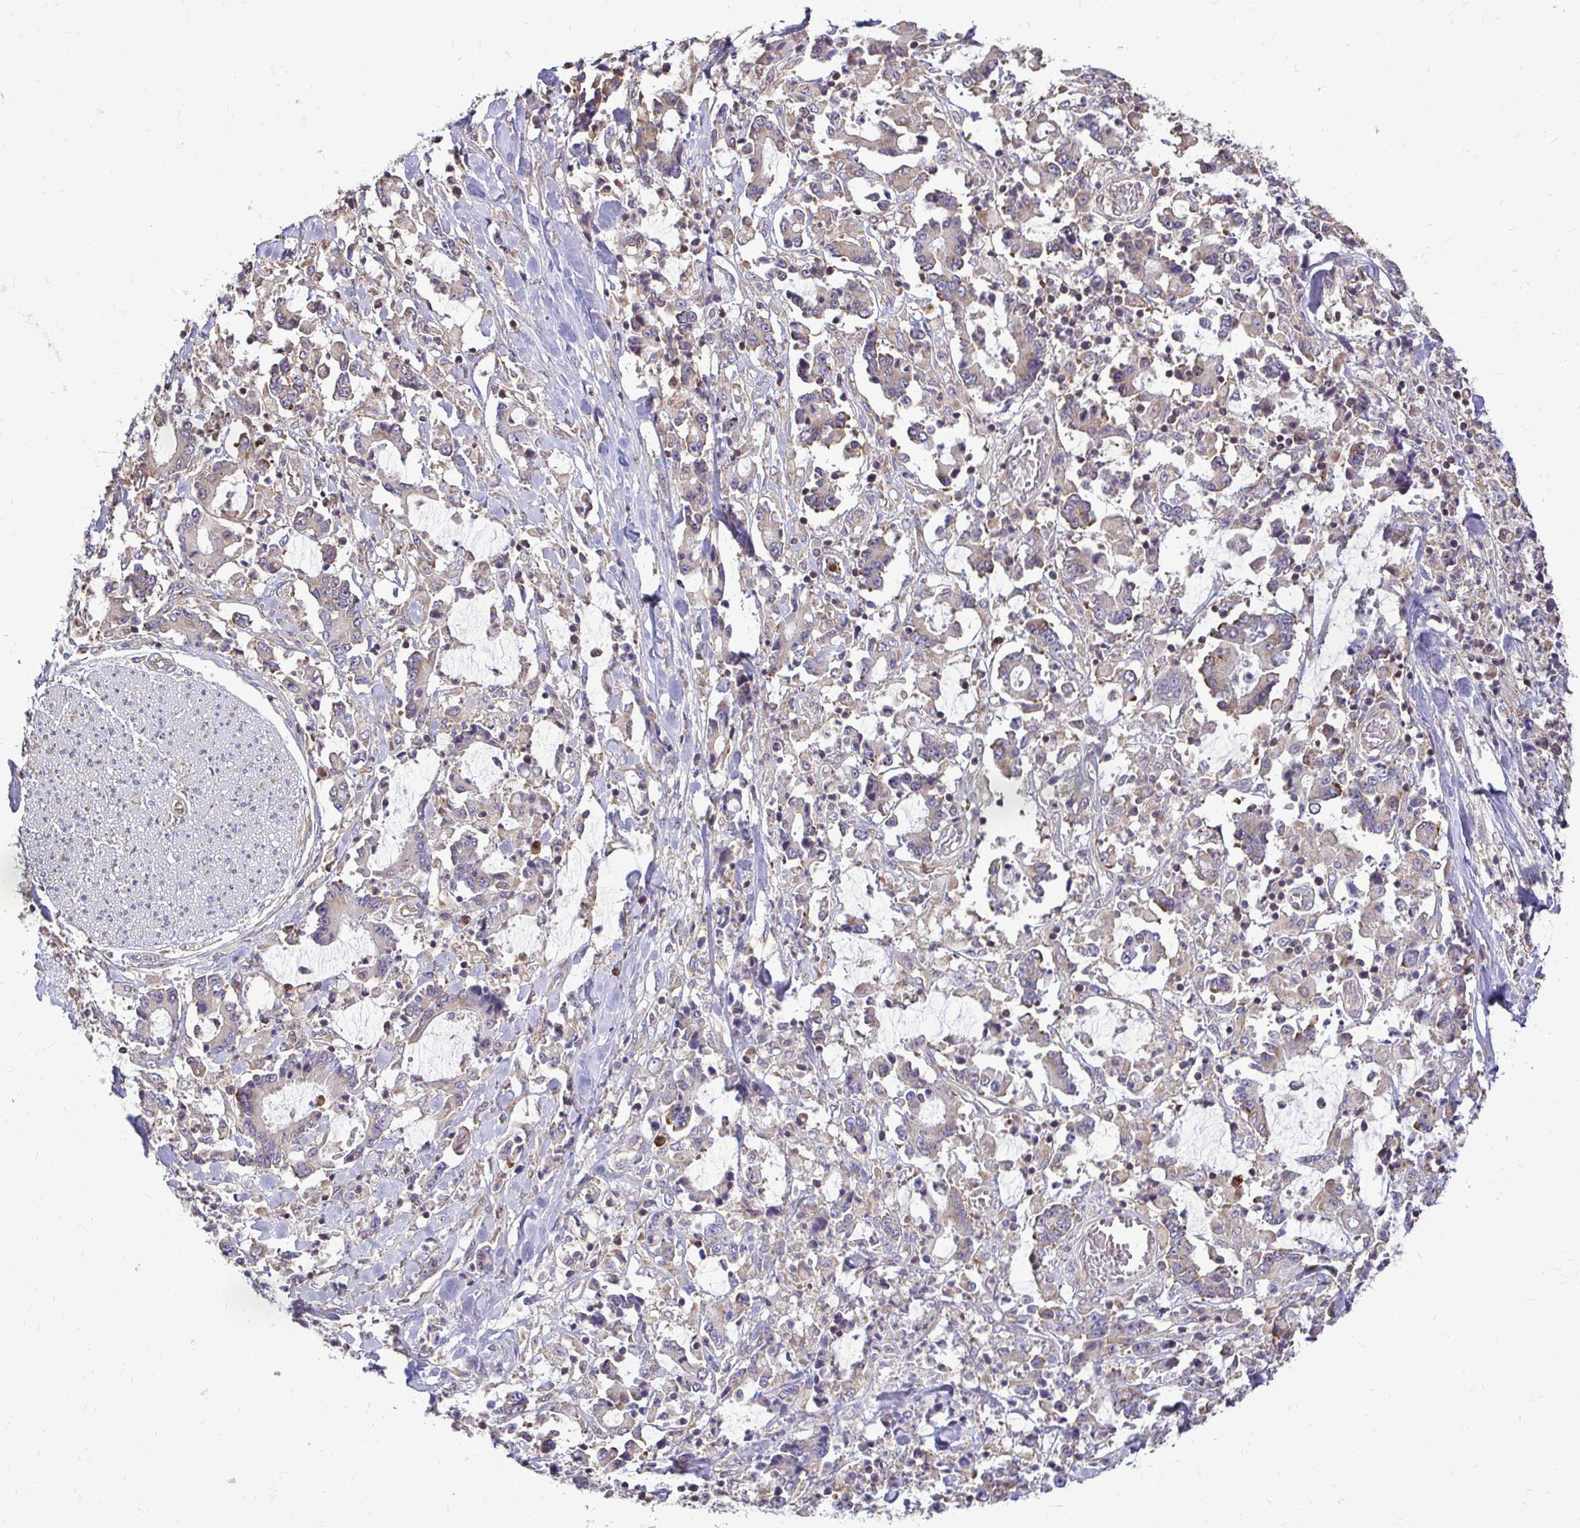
{"staining": {"intensity": "weak", "quantity": "25%-75%", "location": "cytoplasmic/membranous"}, "tissue": "stomach cancer", "cell_type": "Tumor cells", "image_type": "cancer", "snomed": [{"axis": "morphology", "description": "Adenocarcinoma, NOS"}, {"axis": "topography", "description": "Stomach, upper"}], "caption": "This histopathology image demonstrates IHC staining of stomach cancer (adenocarcinoma), with low weak cytoplasmic/membranous expression in approximately 25%-75% of tumor cells.", "gene": "FMR1", "patient": {"sex": "male", "age": 68}}